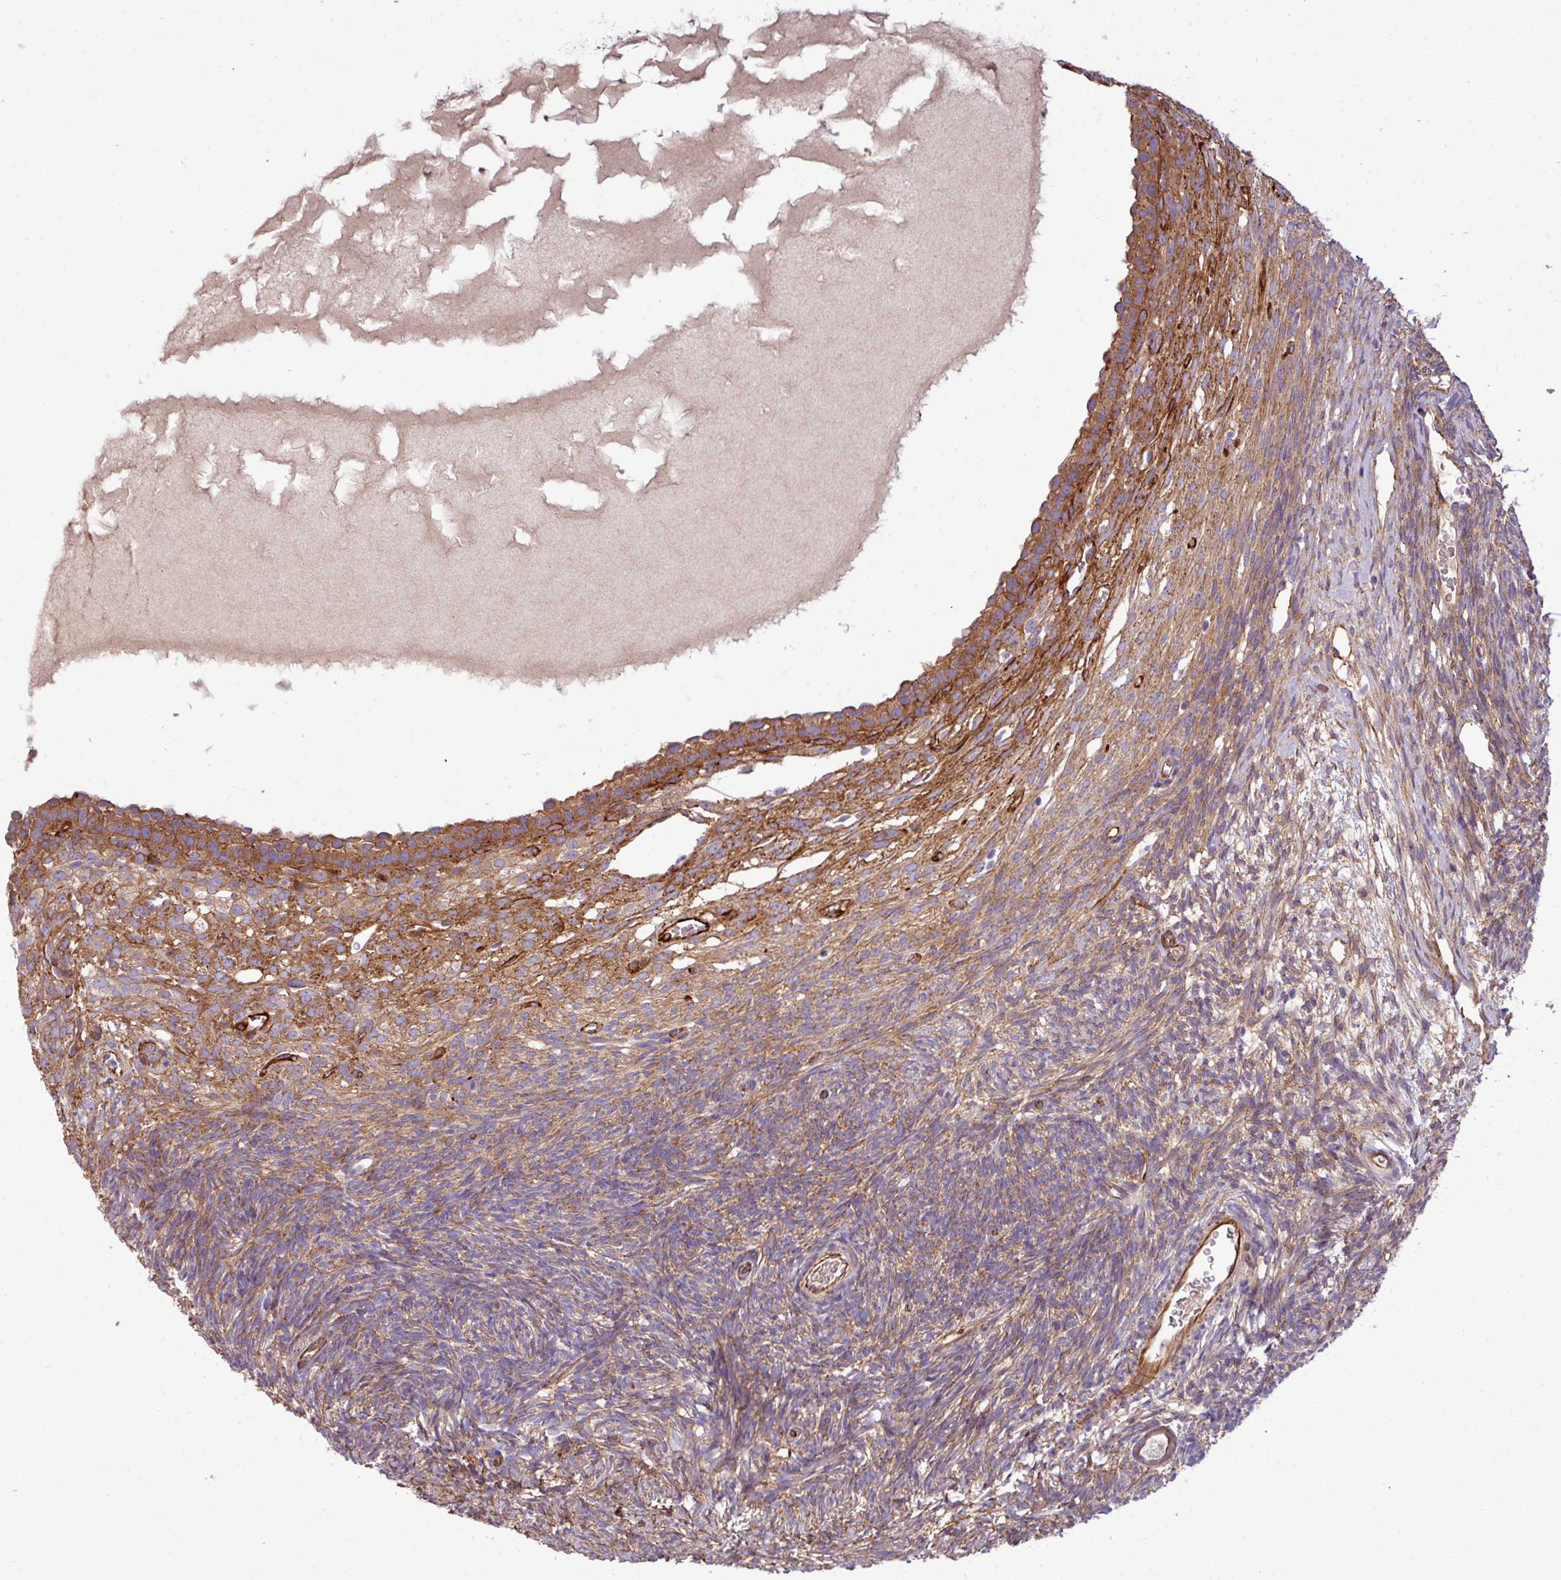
{"staining": {"intensity": "moderate", "quantity": ">75%", "location": "cytoplasmic/membranous"}, "tissue": "ovary", "cell_type": "Follicle cells", "image_type": "normal", "snomed": [{"axis": "morphology", "description": "Normal tissue, NOS"}, {"axis": "topography", "description": "Ovary"}], "caption": "Ovary stained with DAB IHC reveals medium levels of moderate cytoplasmic/membranous positivity in approximately >75% of follicle cells. (IHC, brightfield microscopy, high magnification).", "gene": "PARD6A", "patient": {"sex": "female", "age": 39}}